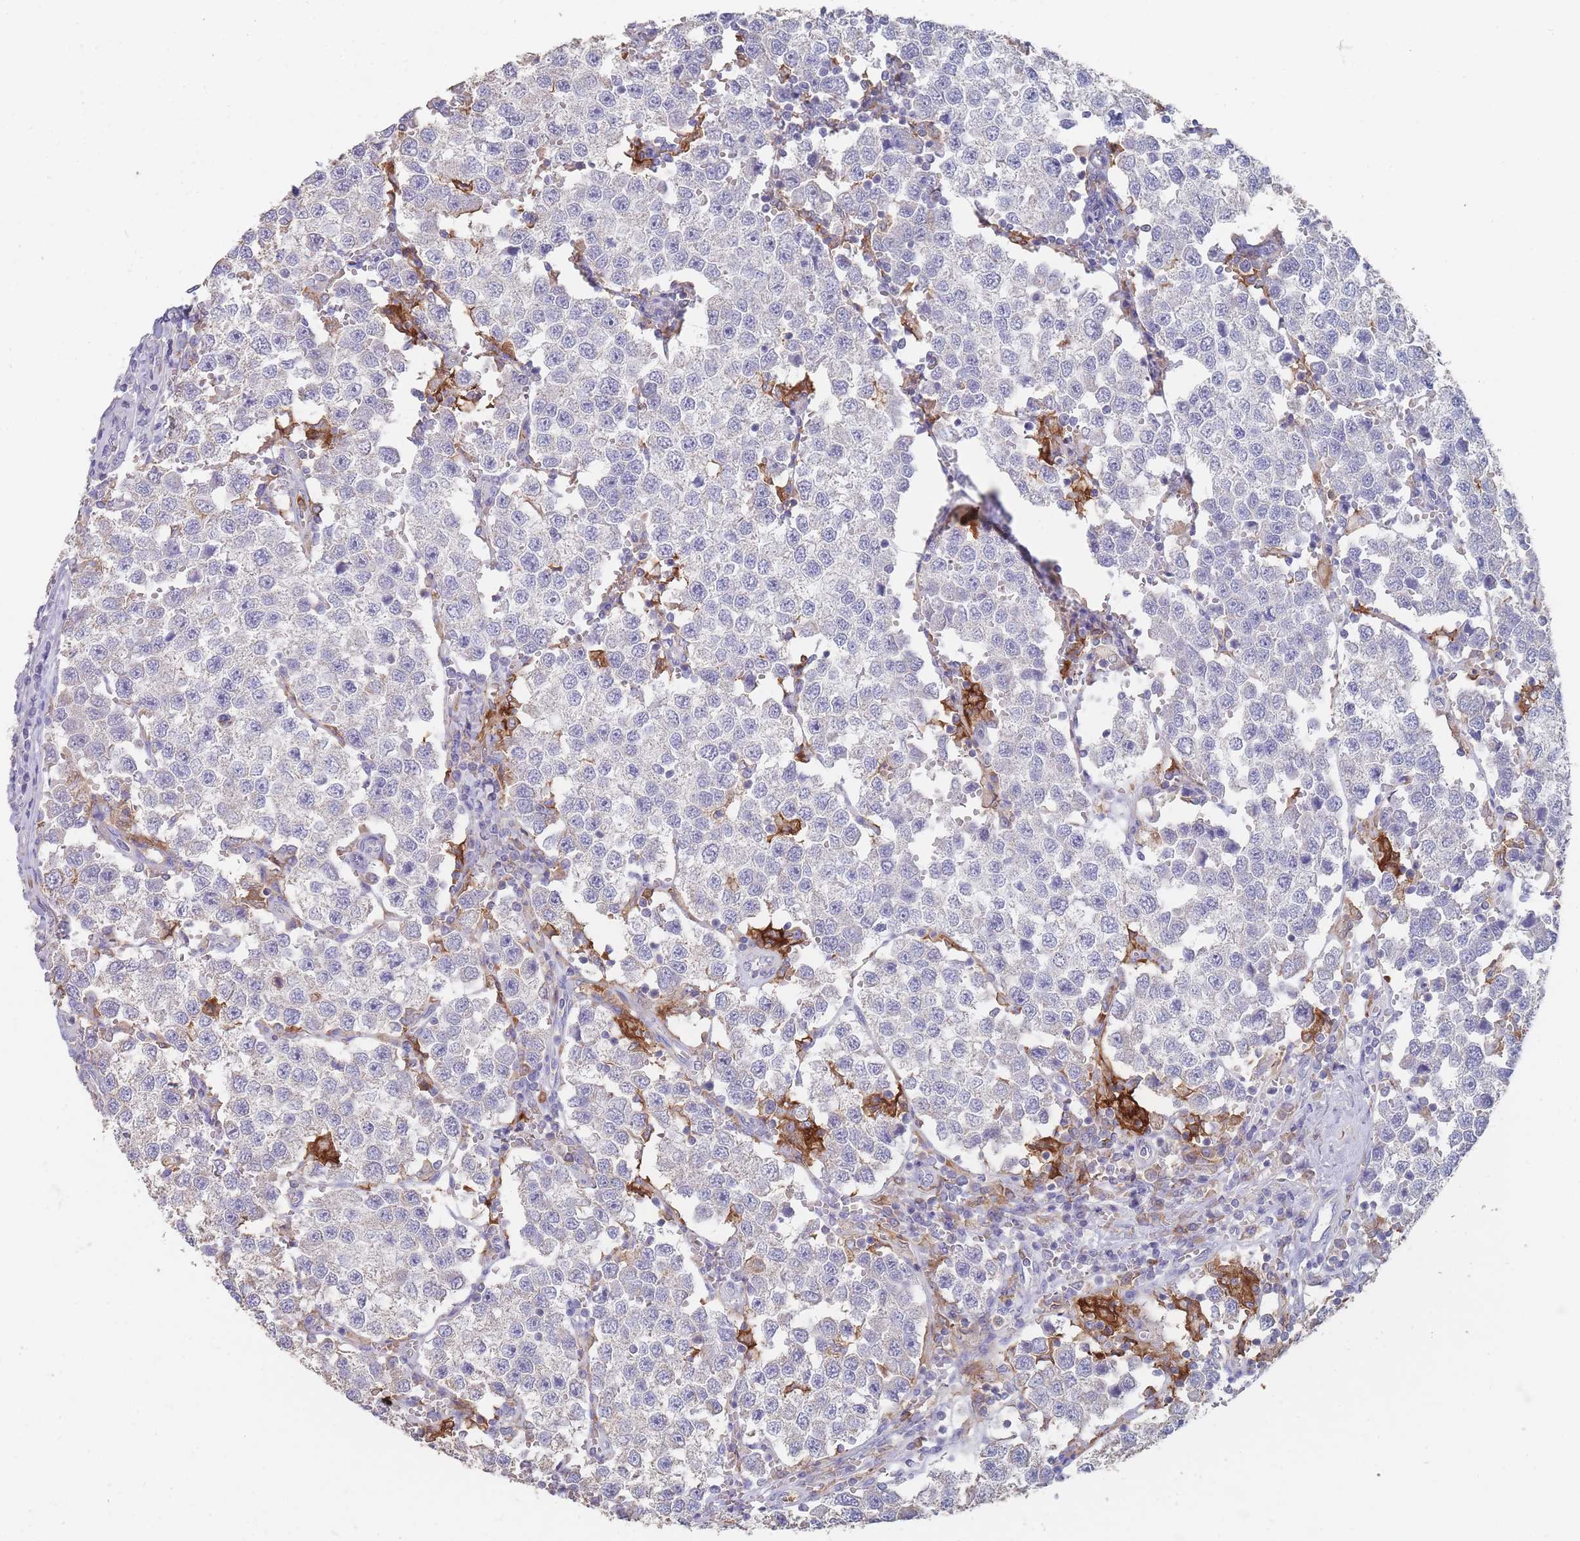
{"staining": {"intensity": "negative", "quantity": "none", "location": "none"}, "tissue": "testis cancer", "cell_type": "Tumor cells", "image_type": "cancer", "snomed": [{"axis": "morphology", "description": "Seminoma, NOS"}, {"axis": "topography", "description": "Testis"}], "caption": "Immunohistochemical staining of human testis cancer reveals no significant positivity in tumor cells.", "gene": "CLEC12A", "patient": {"sex": "male", "age": 37}}